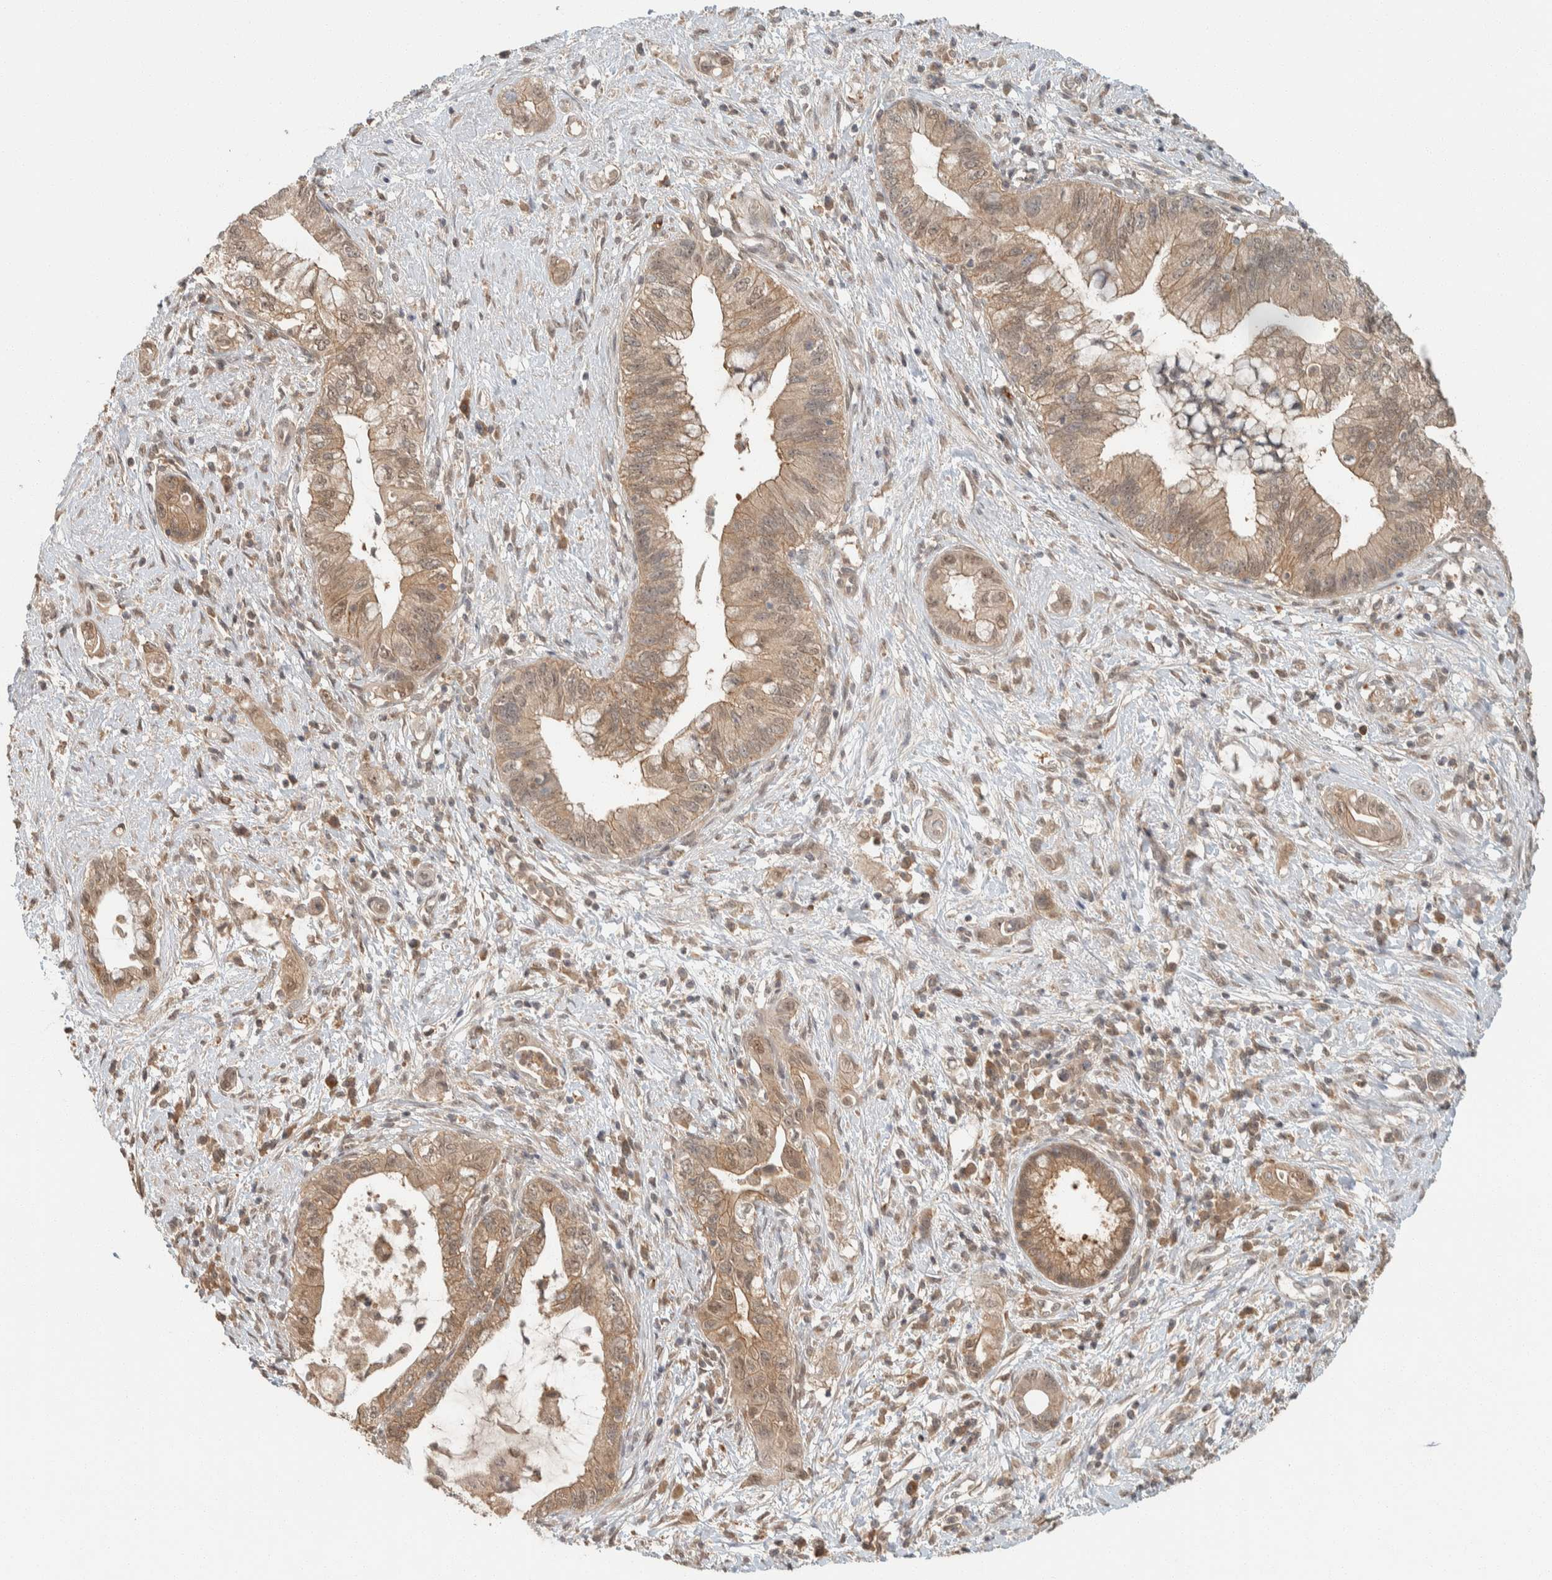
{"staining": {"intensity": "weak", "quantity": ">75%", "location": "cytoplasmic/membranous,nuclear"}, "tissue": "pancreatic cancer", "cell_type": "Tumor cells", "image_type": "cancer", "snomed": [{"axis": "morphology", "description": "Adenocarcinoma, NOS"}, {"axis": "topography", "description": "Pancreas"}], "caption": "Pancreatic cancer stained with a protein marker shows weak staining in tumor cells.", "gene": "ZNF567", "patient": {"sex": "female", "age": 73}}